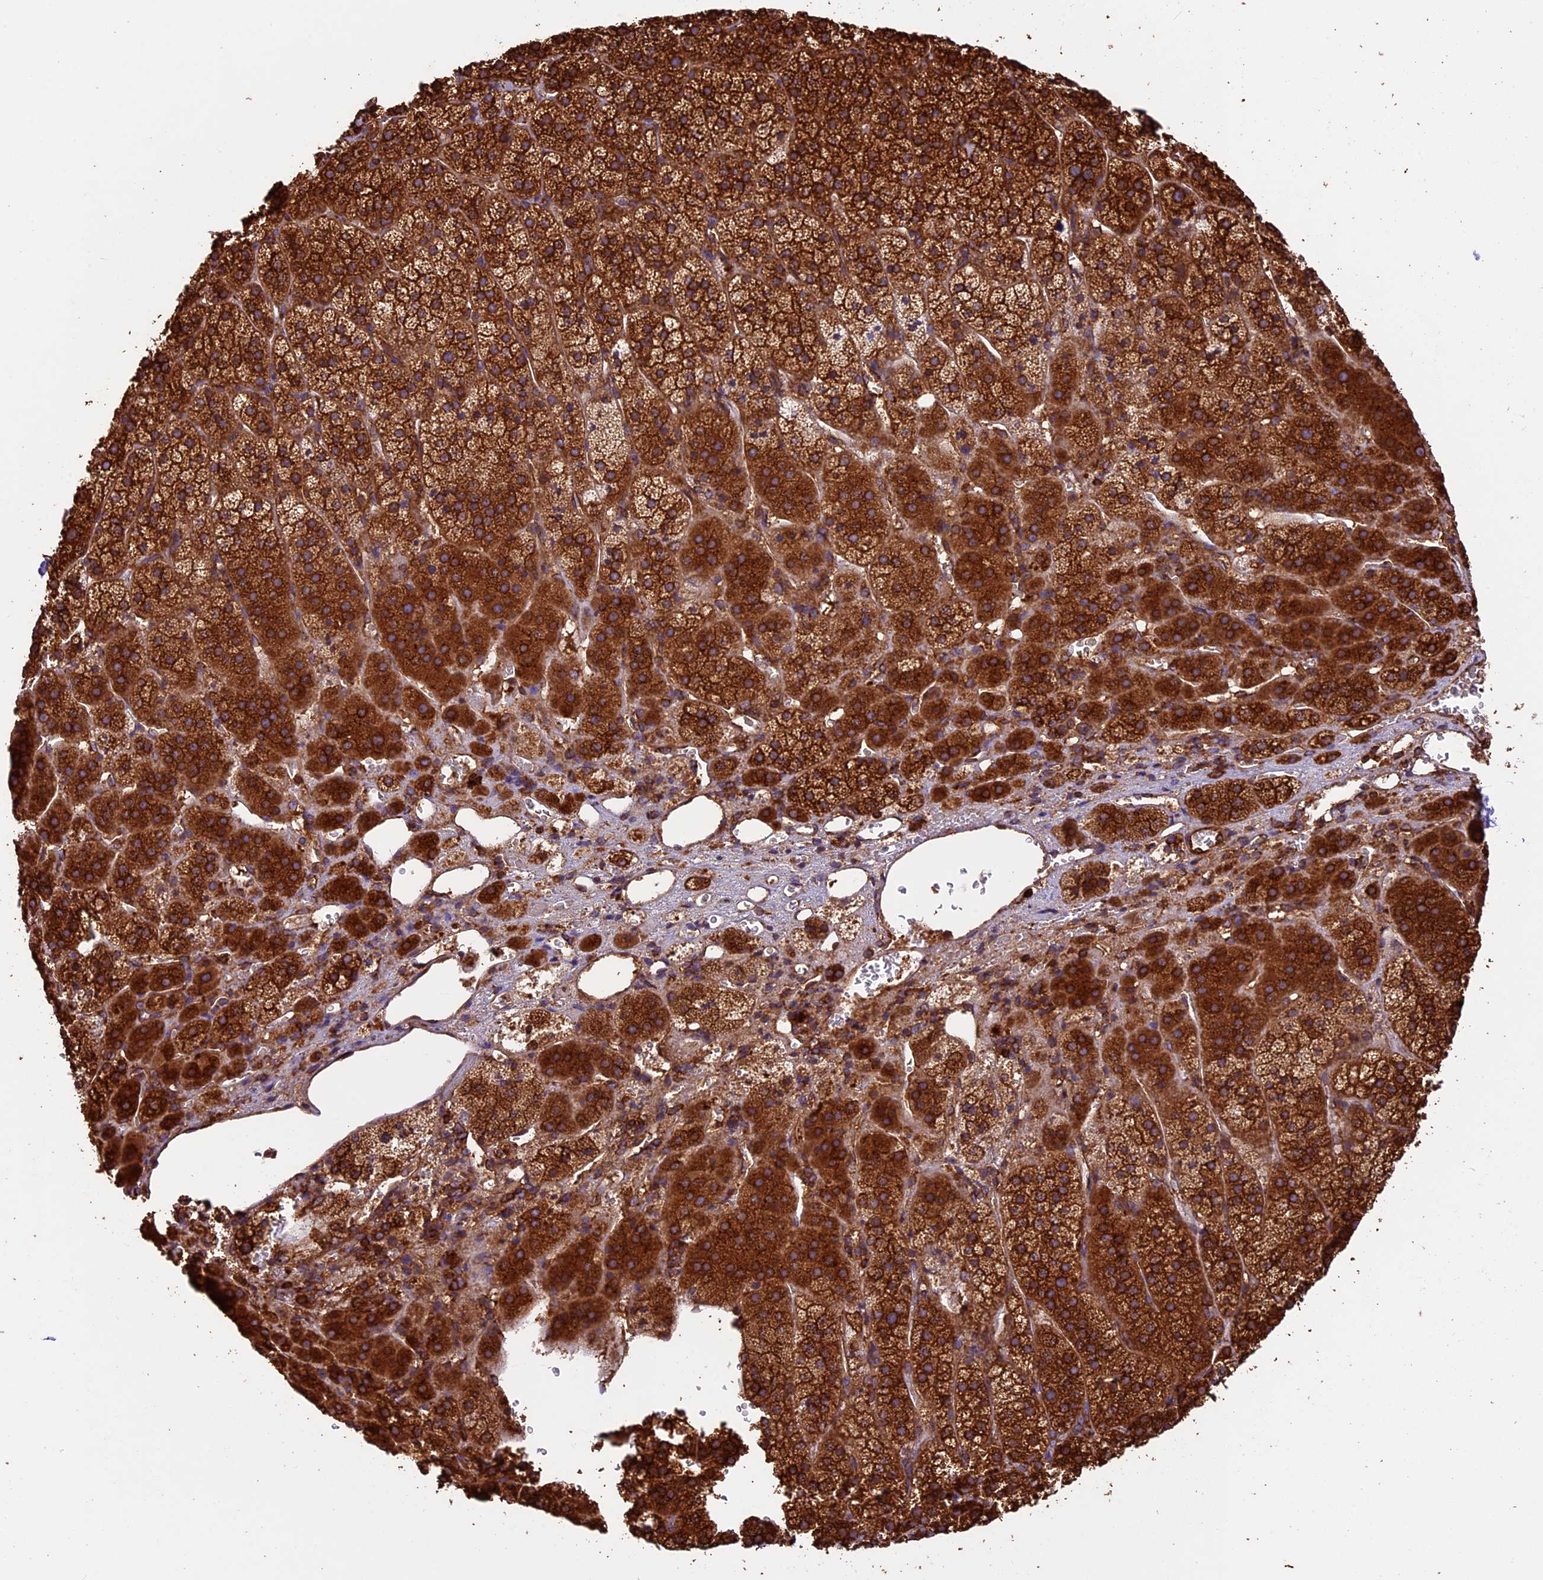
{"staining": {"intensity": "strong", "quantity": ">75%", "location": "cytoplasmic/membranous"}, "tissue": "adrenal gland", "cell_type": "Glandular cells", "image_type": "normal", "snomed": [{"axis": "morphology", "description": "Normal tissue, NOS"}, {"axis": "topography", "description": "Adrenal gland"}], "caption": "A brown stain highlights strong cytoplasmic/membranous expression of a protein in glandular cells of unremarkable human adrenal gland. The staining was performed using DAB (3,3'-diaminobenzidine), with brown indicating positive protein expression. Nuclei are stained blue with hematoxylin.", "gene": "KARS1", "patient": {"sex": "female", "age": 44}}